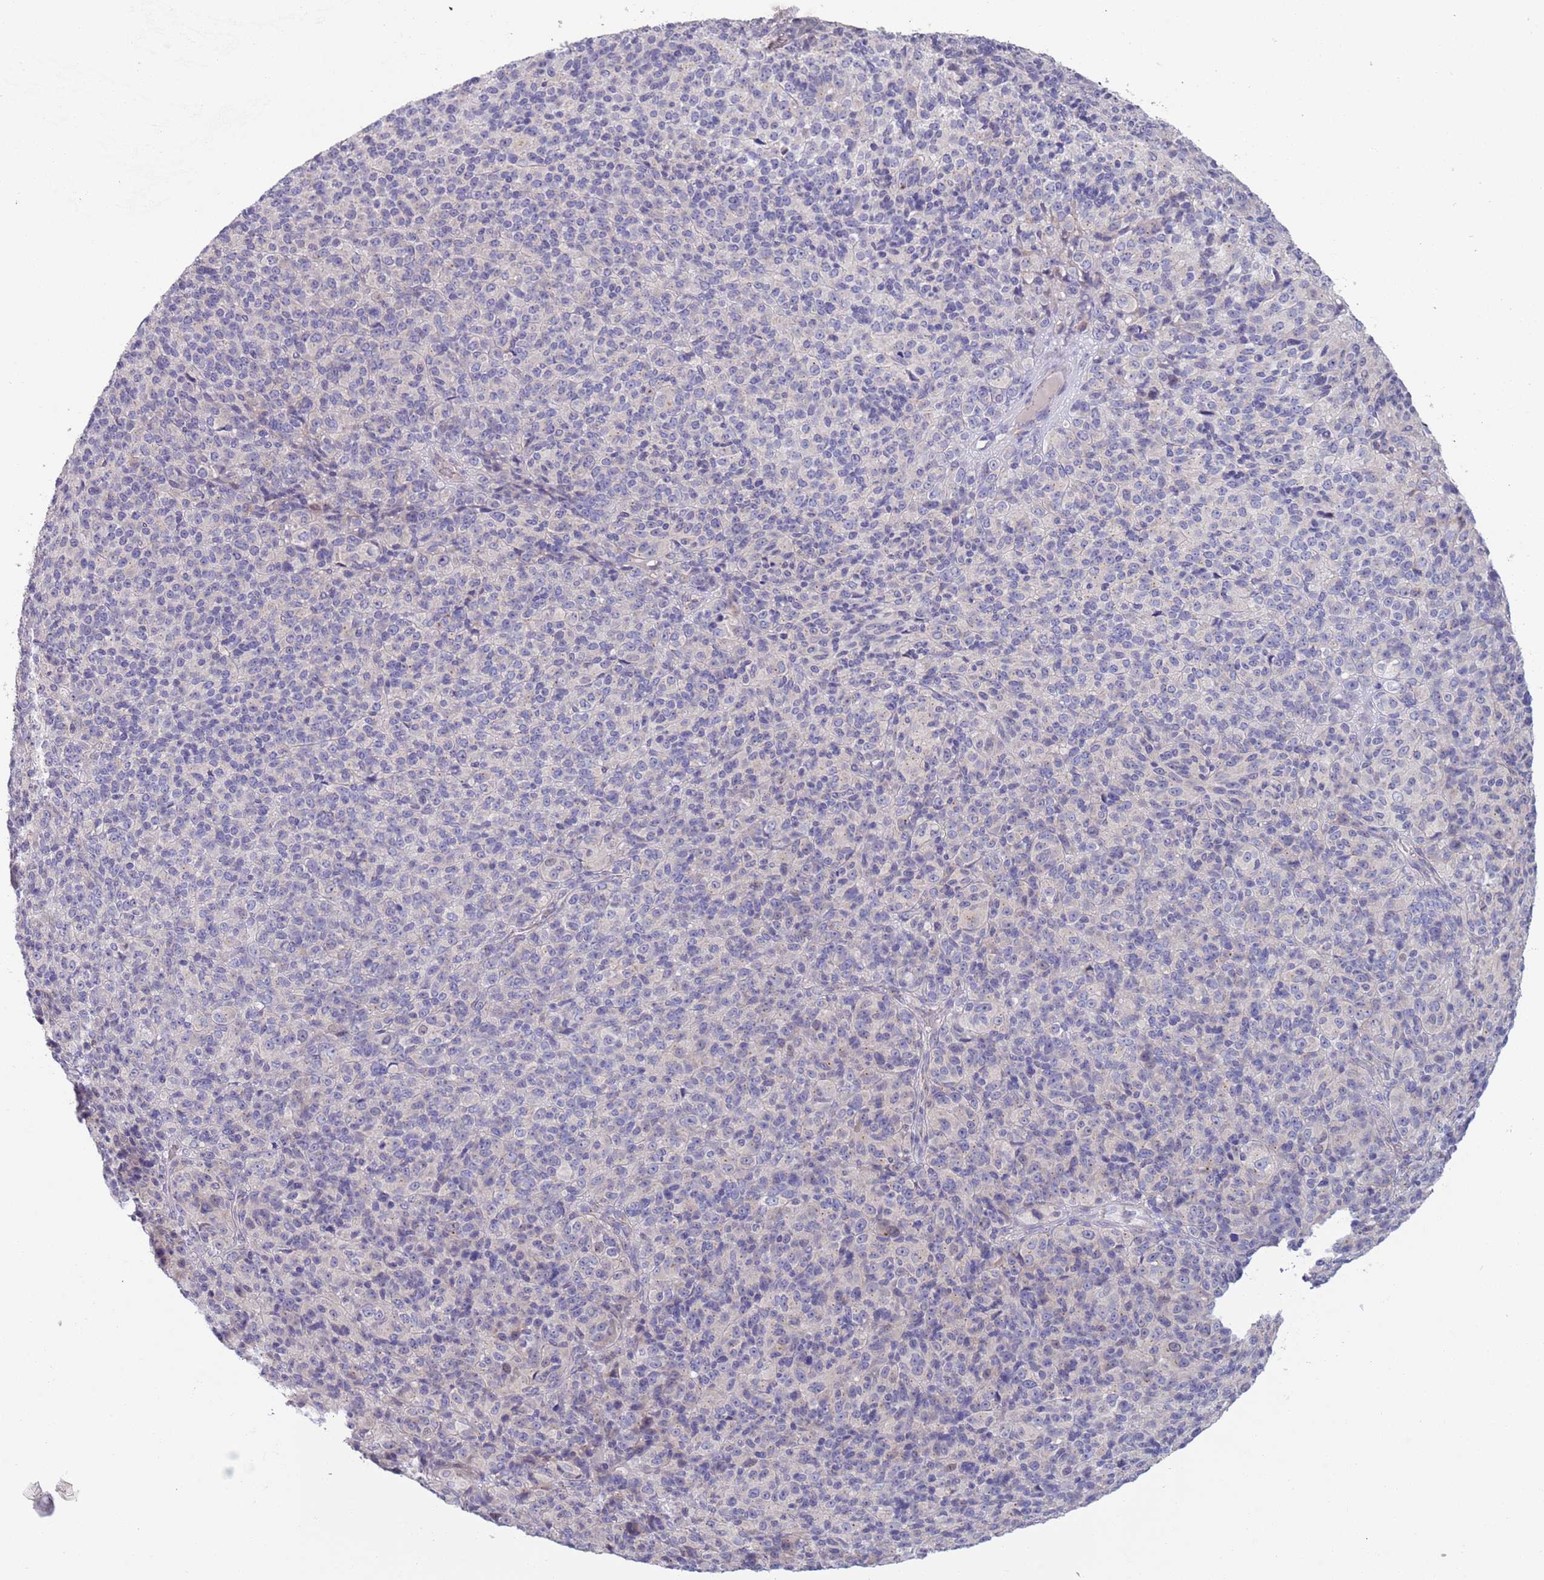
{"staining": {"intensity": "negative", "quantity": "none", "location": "none"}, "tissue": "melanoma", "cell_type": "Tumor cells", "image_type": "cancer", "snomed": [{"axis": "morphology", "description": "Malignant melanoma, Metastatic site"}, {"axis": "topography", "description": "Brain"}], "caption": "Tumor cells show no significant protein positivity in melanoma.", "gene": "LTB", "patient": {"sex": "female", "age": 56}}